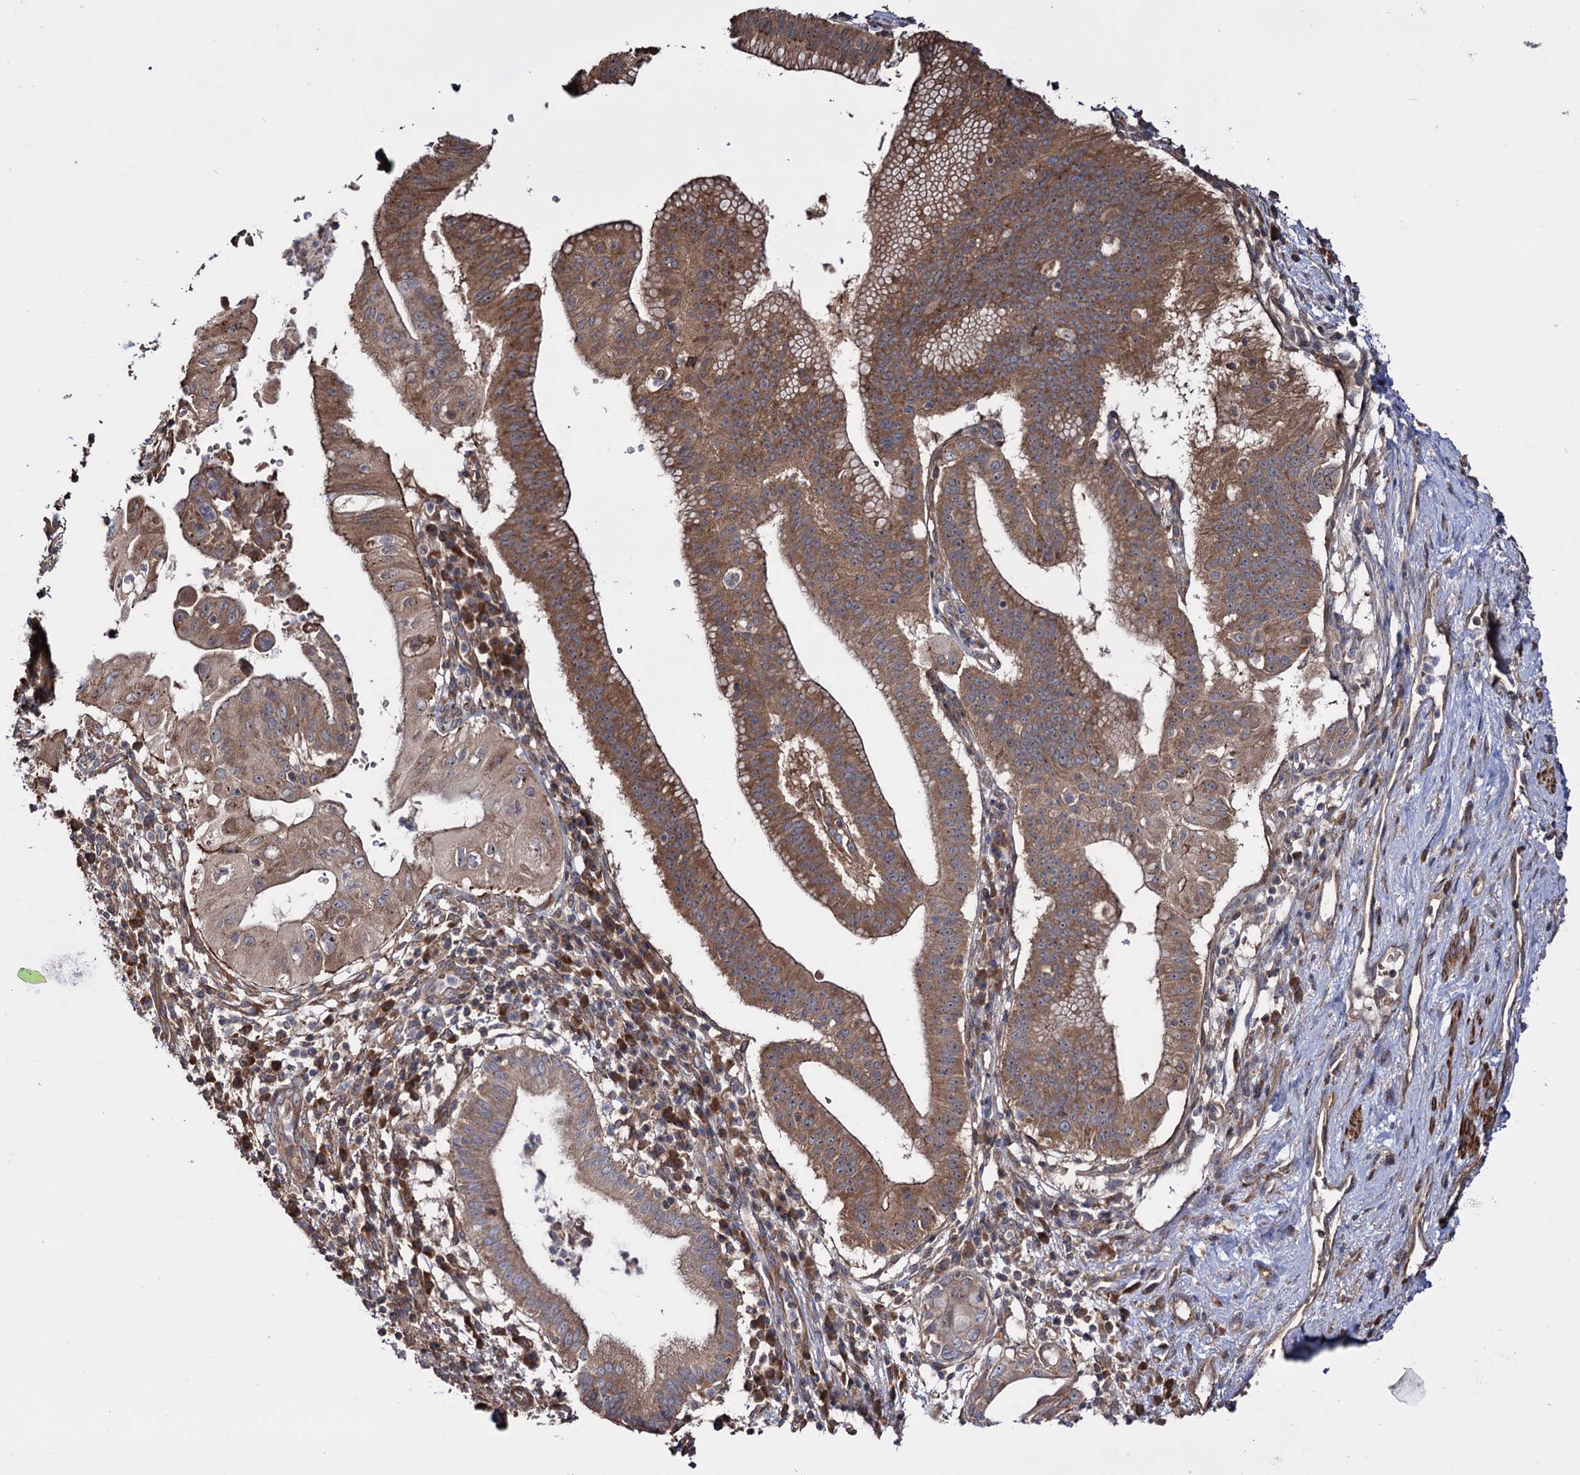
{"staining": {"intensity": "moderate", "quantity": ">75%", "location": "cytoplasmic/membranous"}, "tissue": "pancreatic cancer", "cell_type": "Tumor cells", "image_type": "cancer", "snomed": [{"axis": "morphology", "description": "Adenocarcinoma, NOS"}, {"axis": "topography", "description": "Pancreas"}], "caption": "Pancreatic cancer stained with a protein marker reveals moderate staining in tumor cells.", "gene": "FERMT2", "patient": {"sex": "male", "age": 68}}